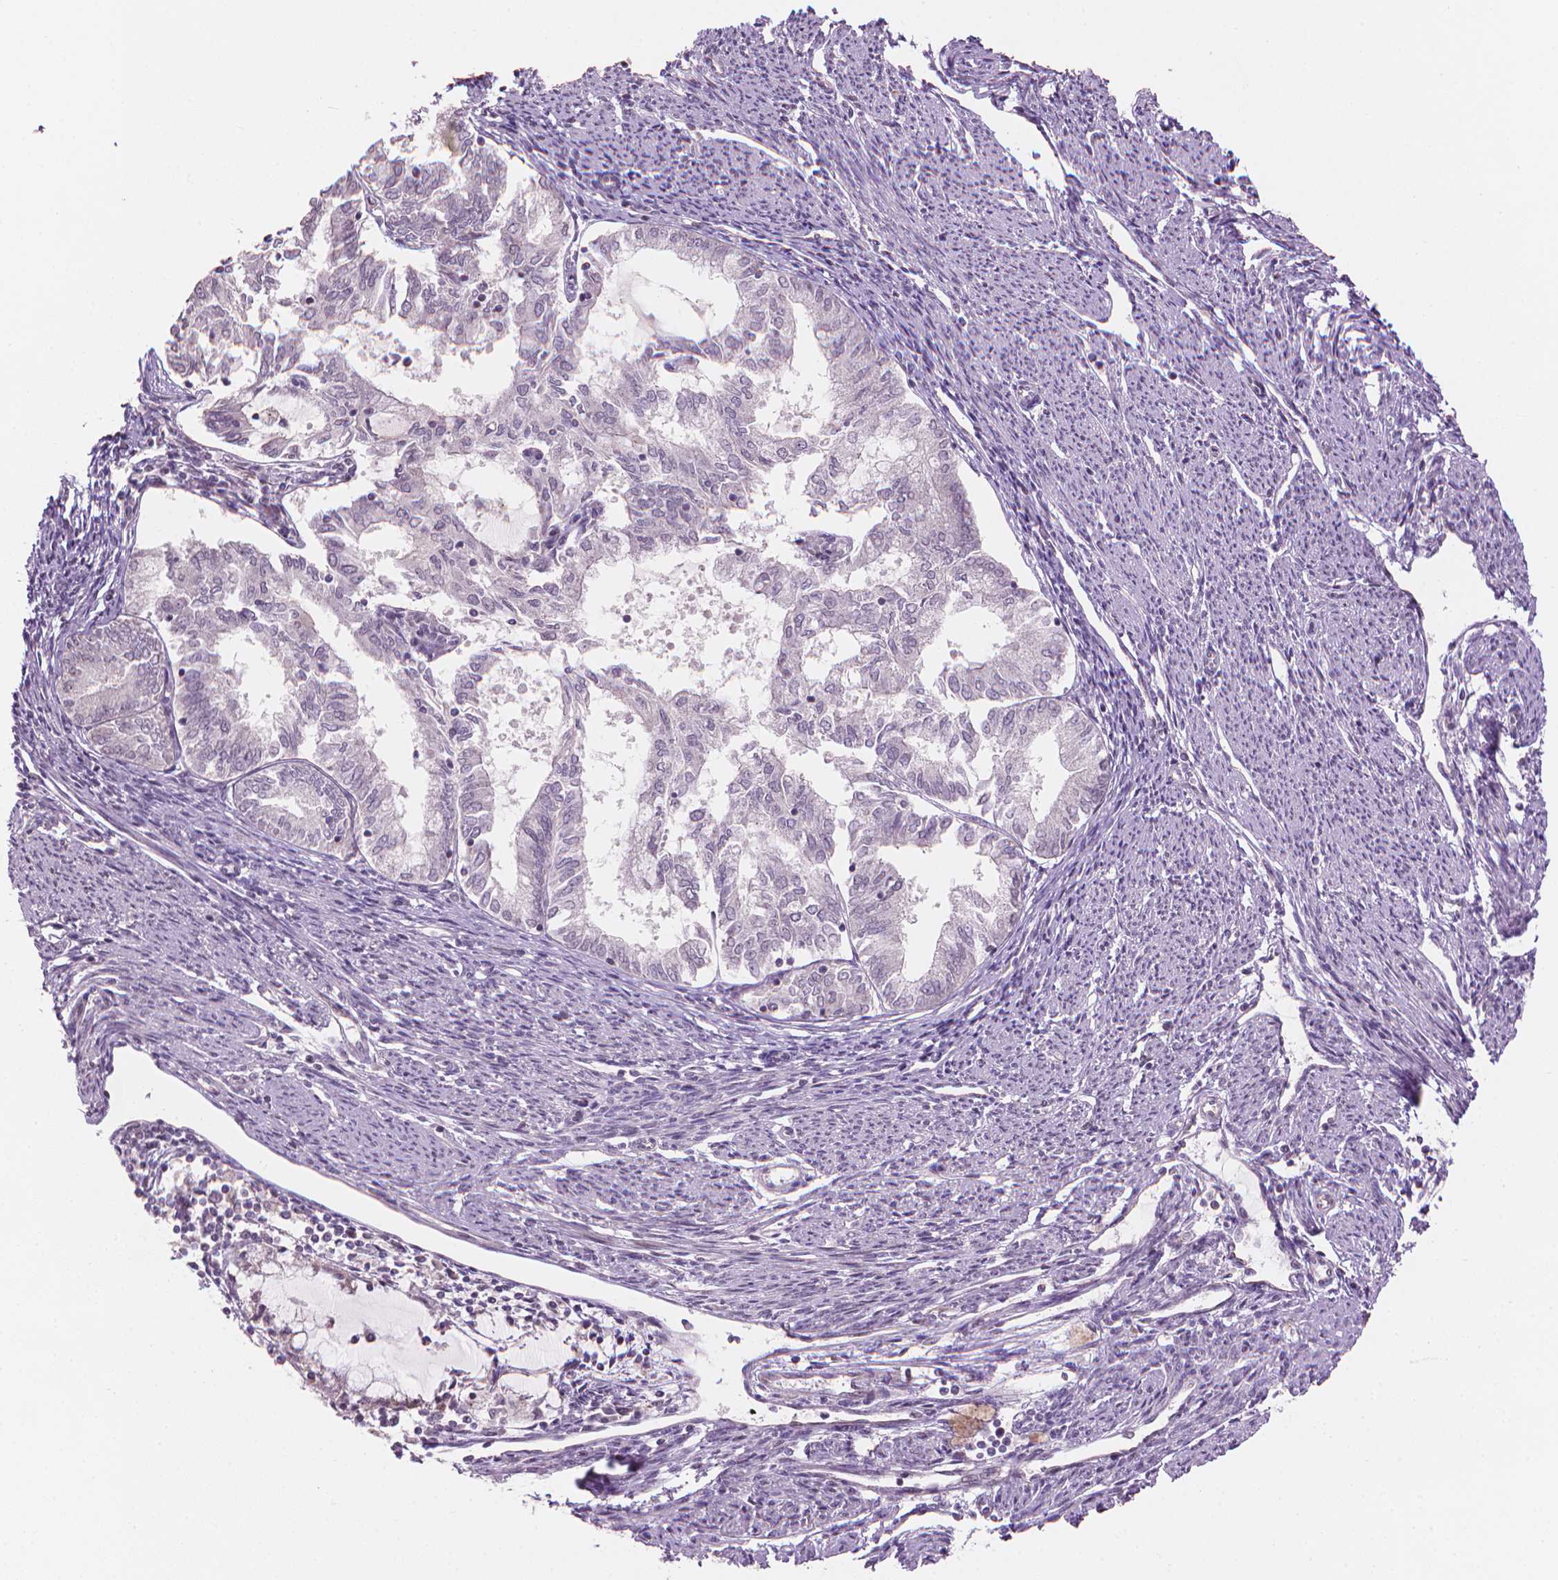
{"staining": {"intensity": "negative", "quantity": "none", "location": "none"}, "tissue": "endometrial cancer", "cell_type": "Tumor cells", "image_type": "cancer", "snomed": [{"axis": "morphology", "description": "Adenocarcinoma, NOS"}, {"axis": "topography", "description": "Endometrium"}], "caption": "High power microscopy histopathology image of an immunohistochemistry (IHC) micrograph of endometrial adenocarcinoma, revealing no significant expression in tumor cells.", "gene": "IFFO1", "patient": {"sex": "female", "age": 79}}